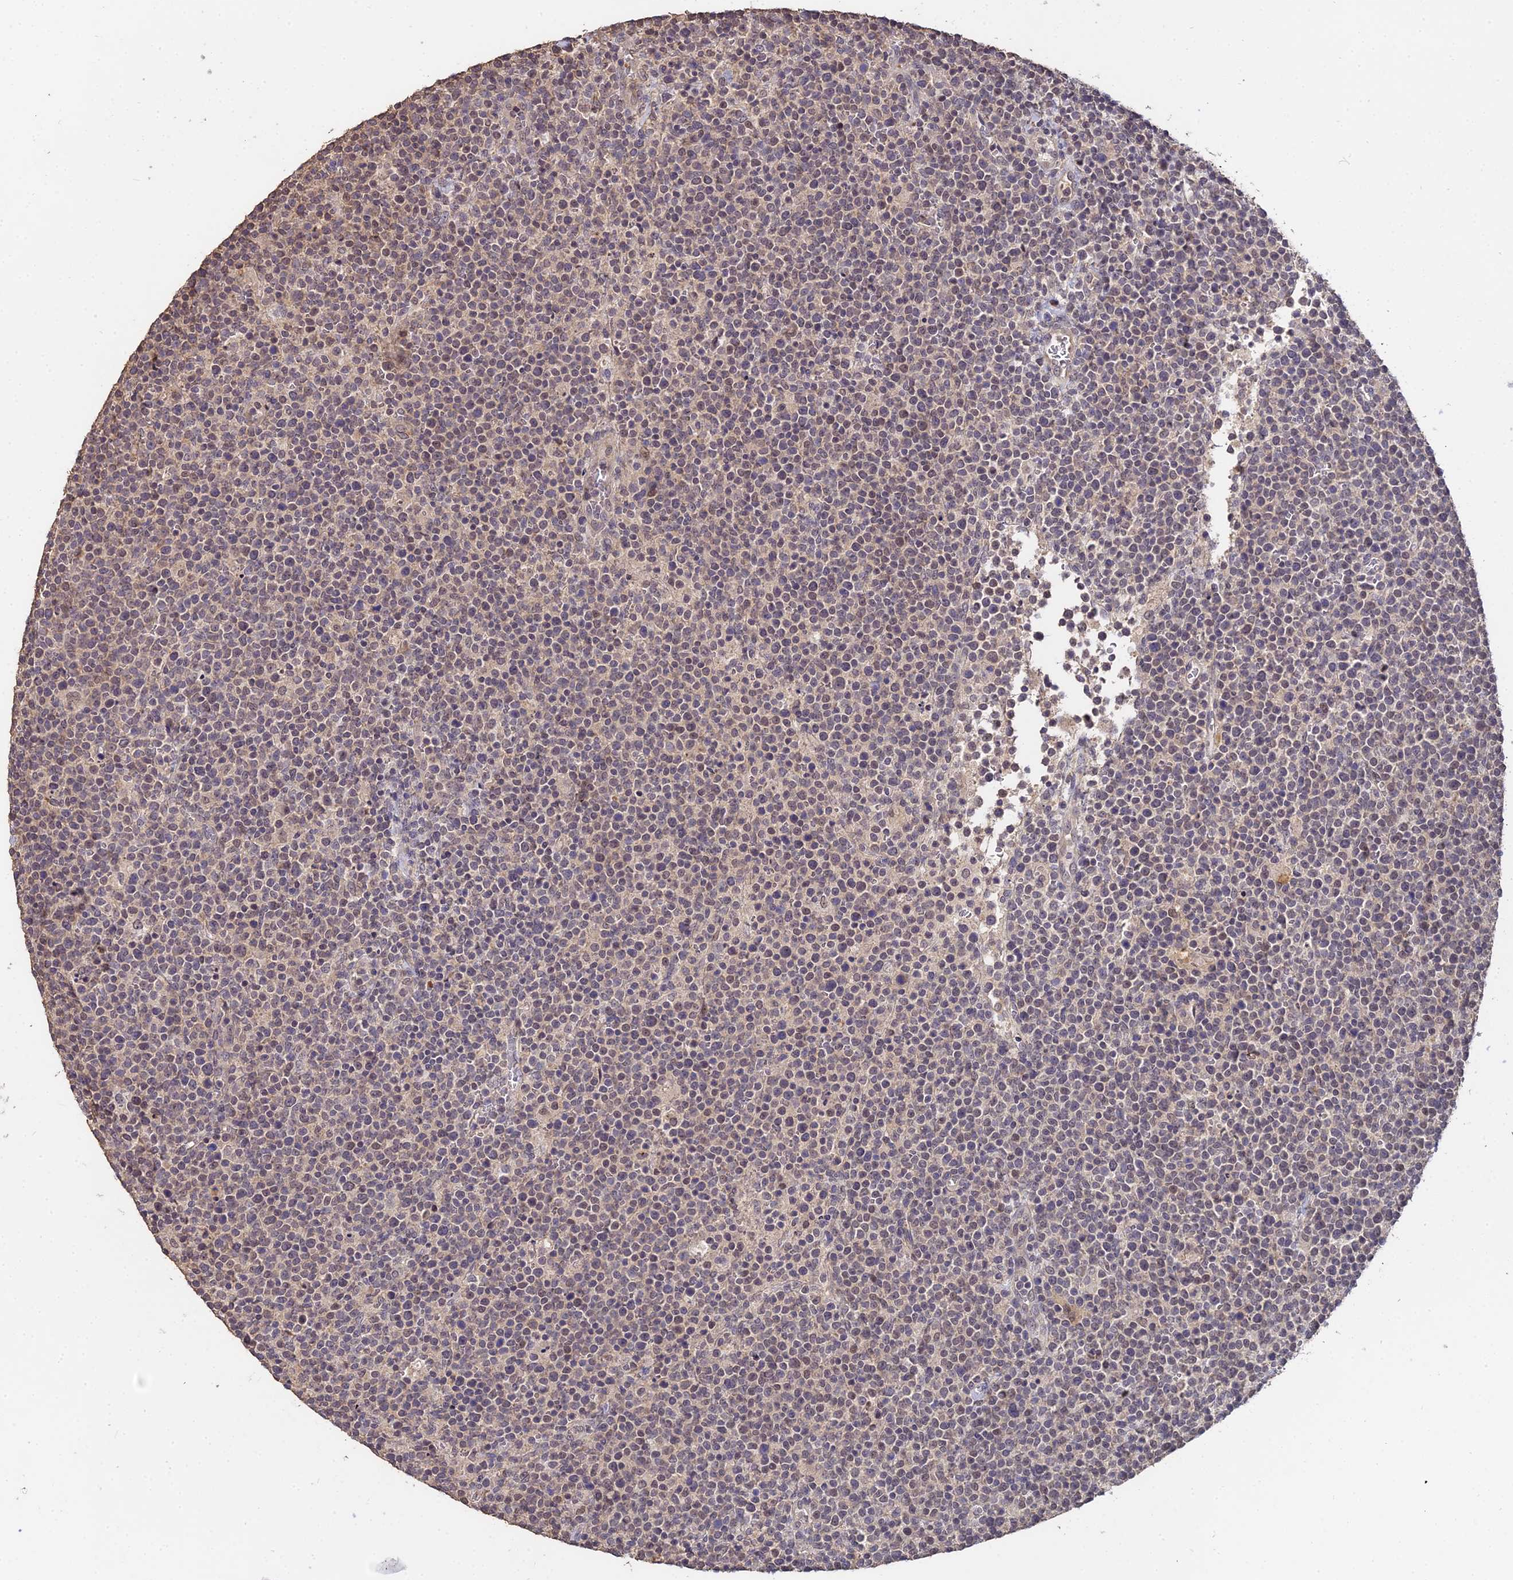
{"staining": {"intensity": "weak", "quantity": ">75%", "location": "nuclear"}, "tissue": "lymphoma", "cell_type": "Tumor cells", "image_type": "cancer", "snomed": [{"axis": "morphology", "description": "Malignant lymphoma, non-Hodgkin's type, High grade"}, {"axis": "topography", "description": "Lymph node"}], "caption": "Protein expression by immunohistochemistry shows weak nuclear positivity in about >75% of tumor cells in lymphoma.", "gene": "LSM5", "patient": {"sex": "male", "age": 61}}